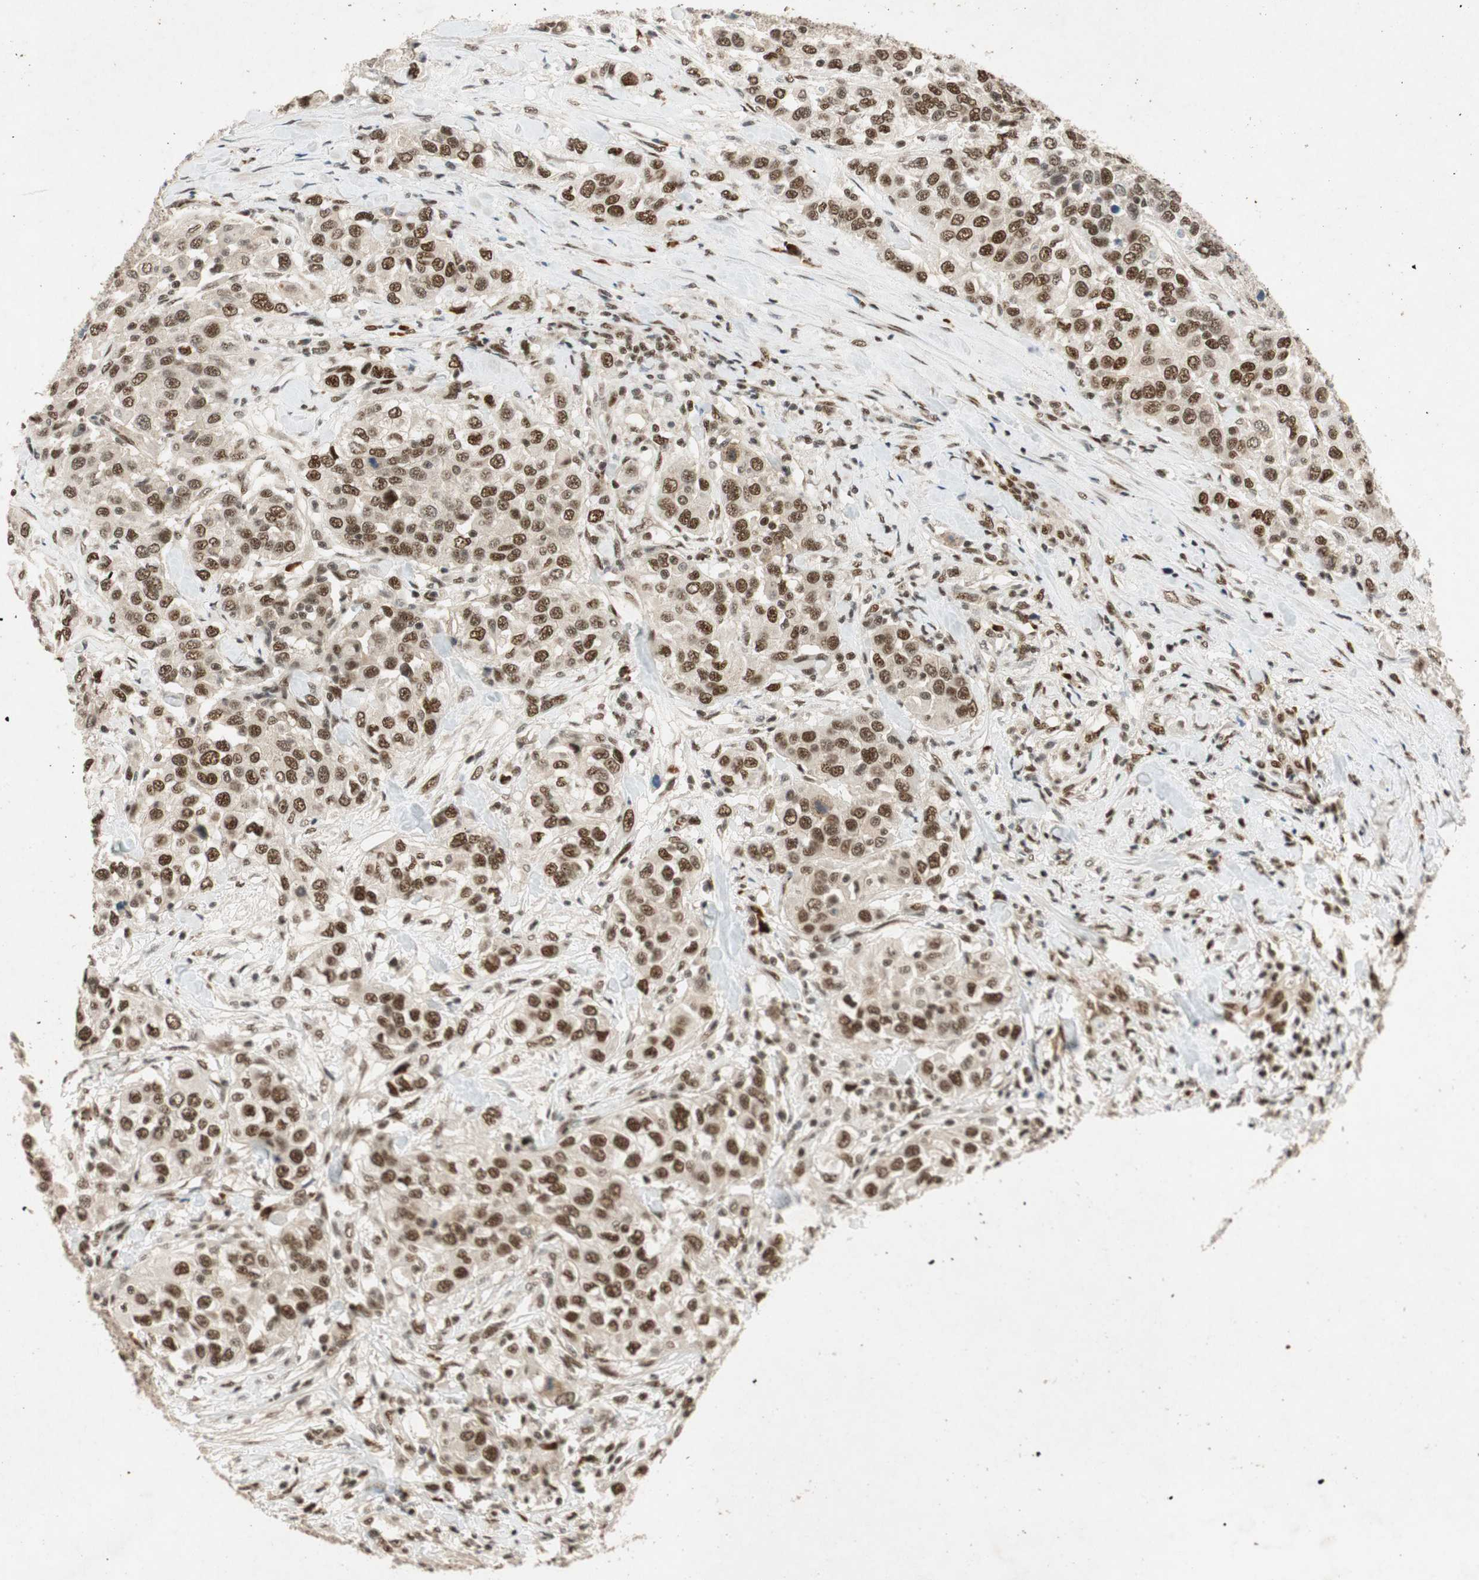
{"staining": {"intensity": "strong", "quantity": ">75%", "location": "nuclear"}, "tissue": "urothelial cancer", "cell_type": "Tumor cells", "image_type": "cancer", "snomed": [{"axis": "morphology", "description": "Urothelial carcinoma, High grade"}, {"axis": "topography", "description": "Urinary bladder"}], "caption": "DAB immunohistochemical staining of urothelial cancer displays strong nuclear protein staining in approximately >75% of tumor cells. (Stains: DAB (3,3'-diaminobenzidine) in brown, nuclei in blue, Microscopy: brightfield microscopy at high magnification).", "gene": "NCBP3", "patient": {"sex": "female", "age": 80}}